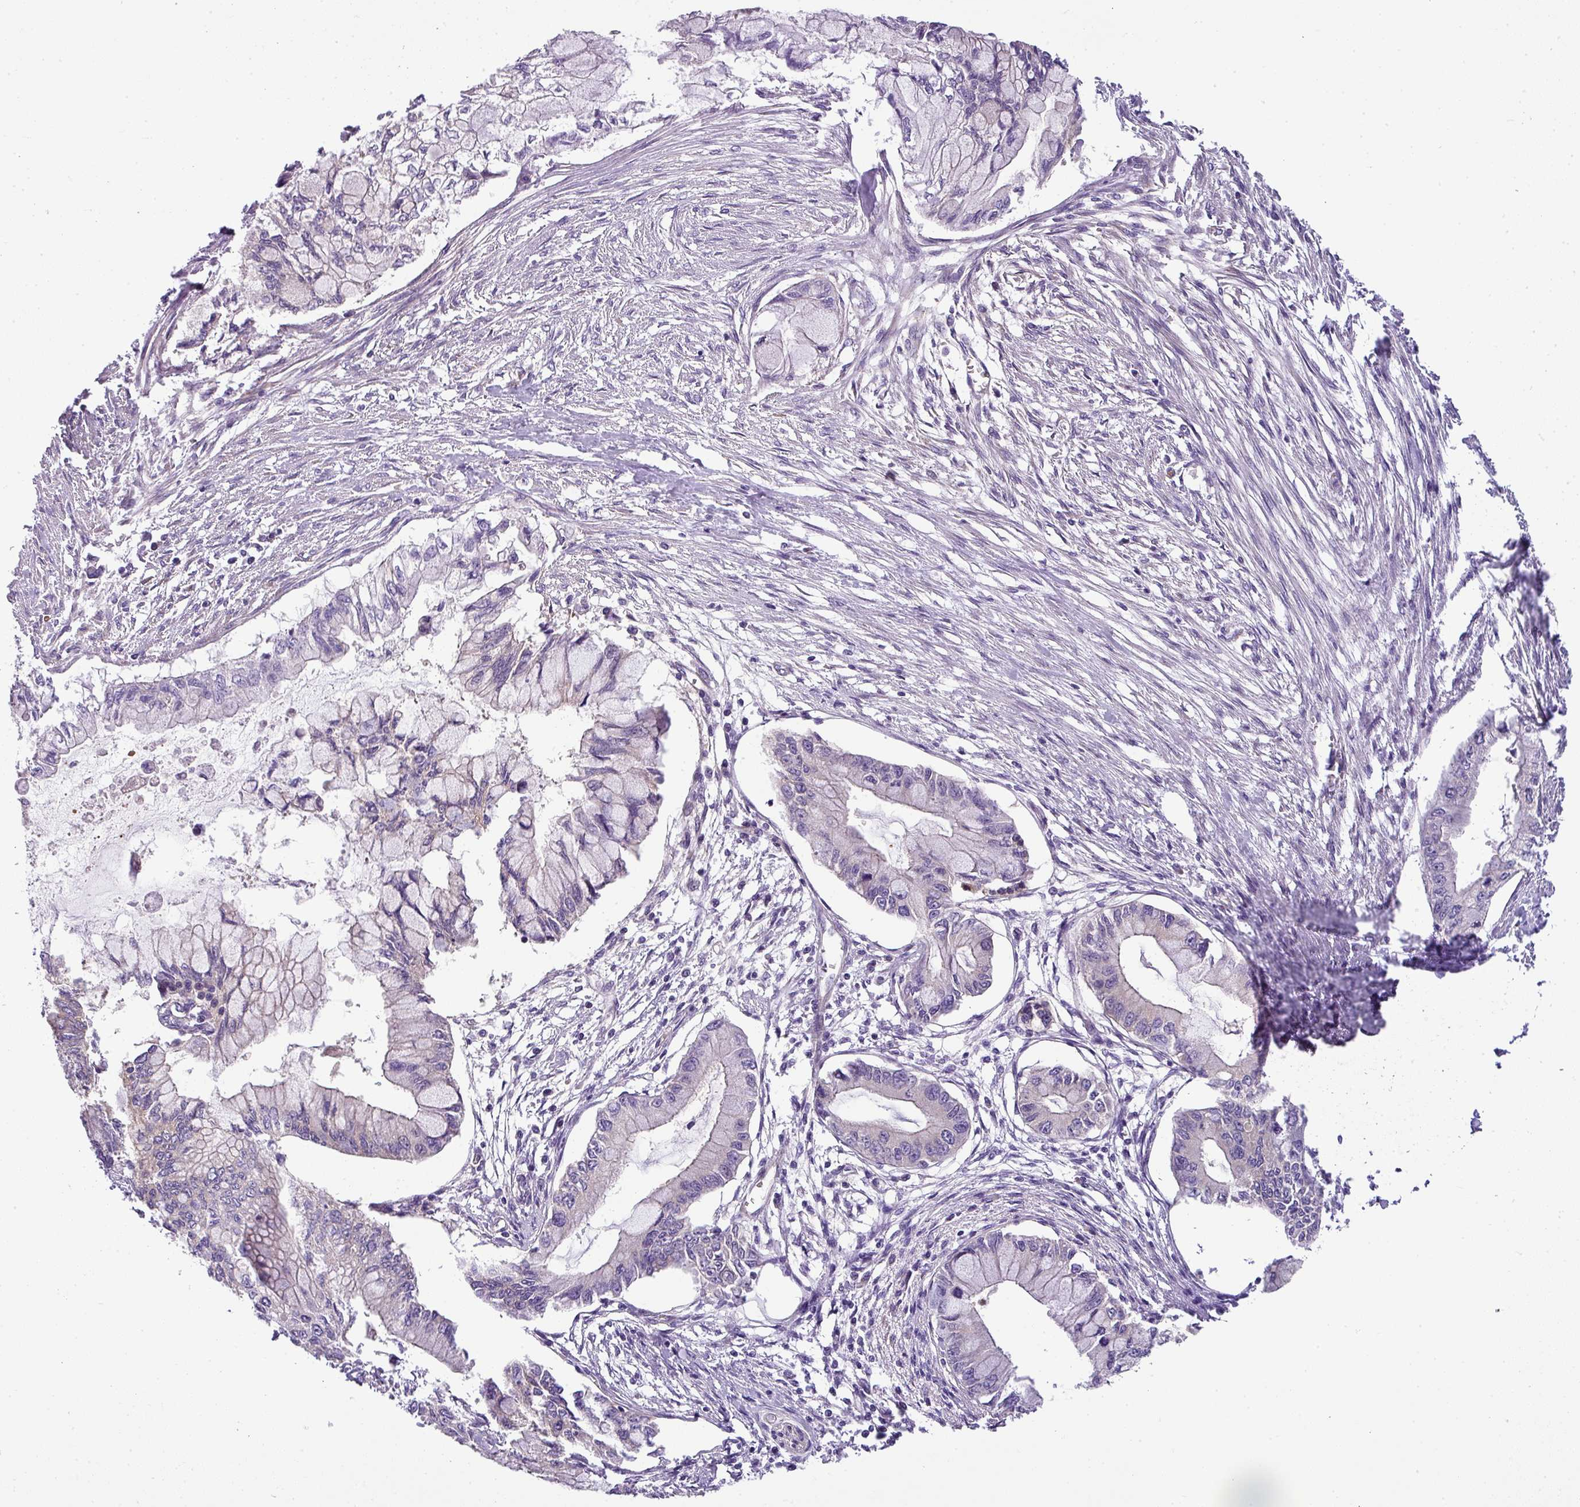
{"staining": {"intensity": "negative", "quantity": "none", "location": "none"}, "tissue": "pancreatic cancer", "cell_type": "Tumor cells", "image_type": "cancer", "snomed": [{"axis": "morphology", "description": "Adenocarcinoma, NOS"}, {"axis": "topography", "description": "Pancreas"}], "caption": "Immunohistochemical staining of pancreatic adenocarcinoma exhibits no significant expression in tumor cells.", "gene": "PALS2", "patient": {"sex": "male", "age": 48}}